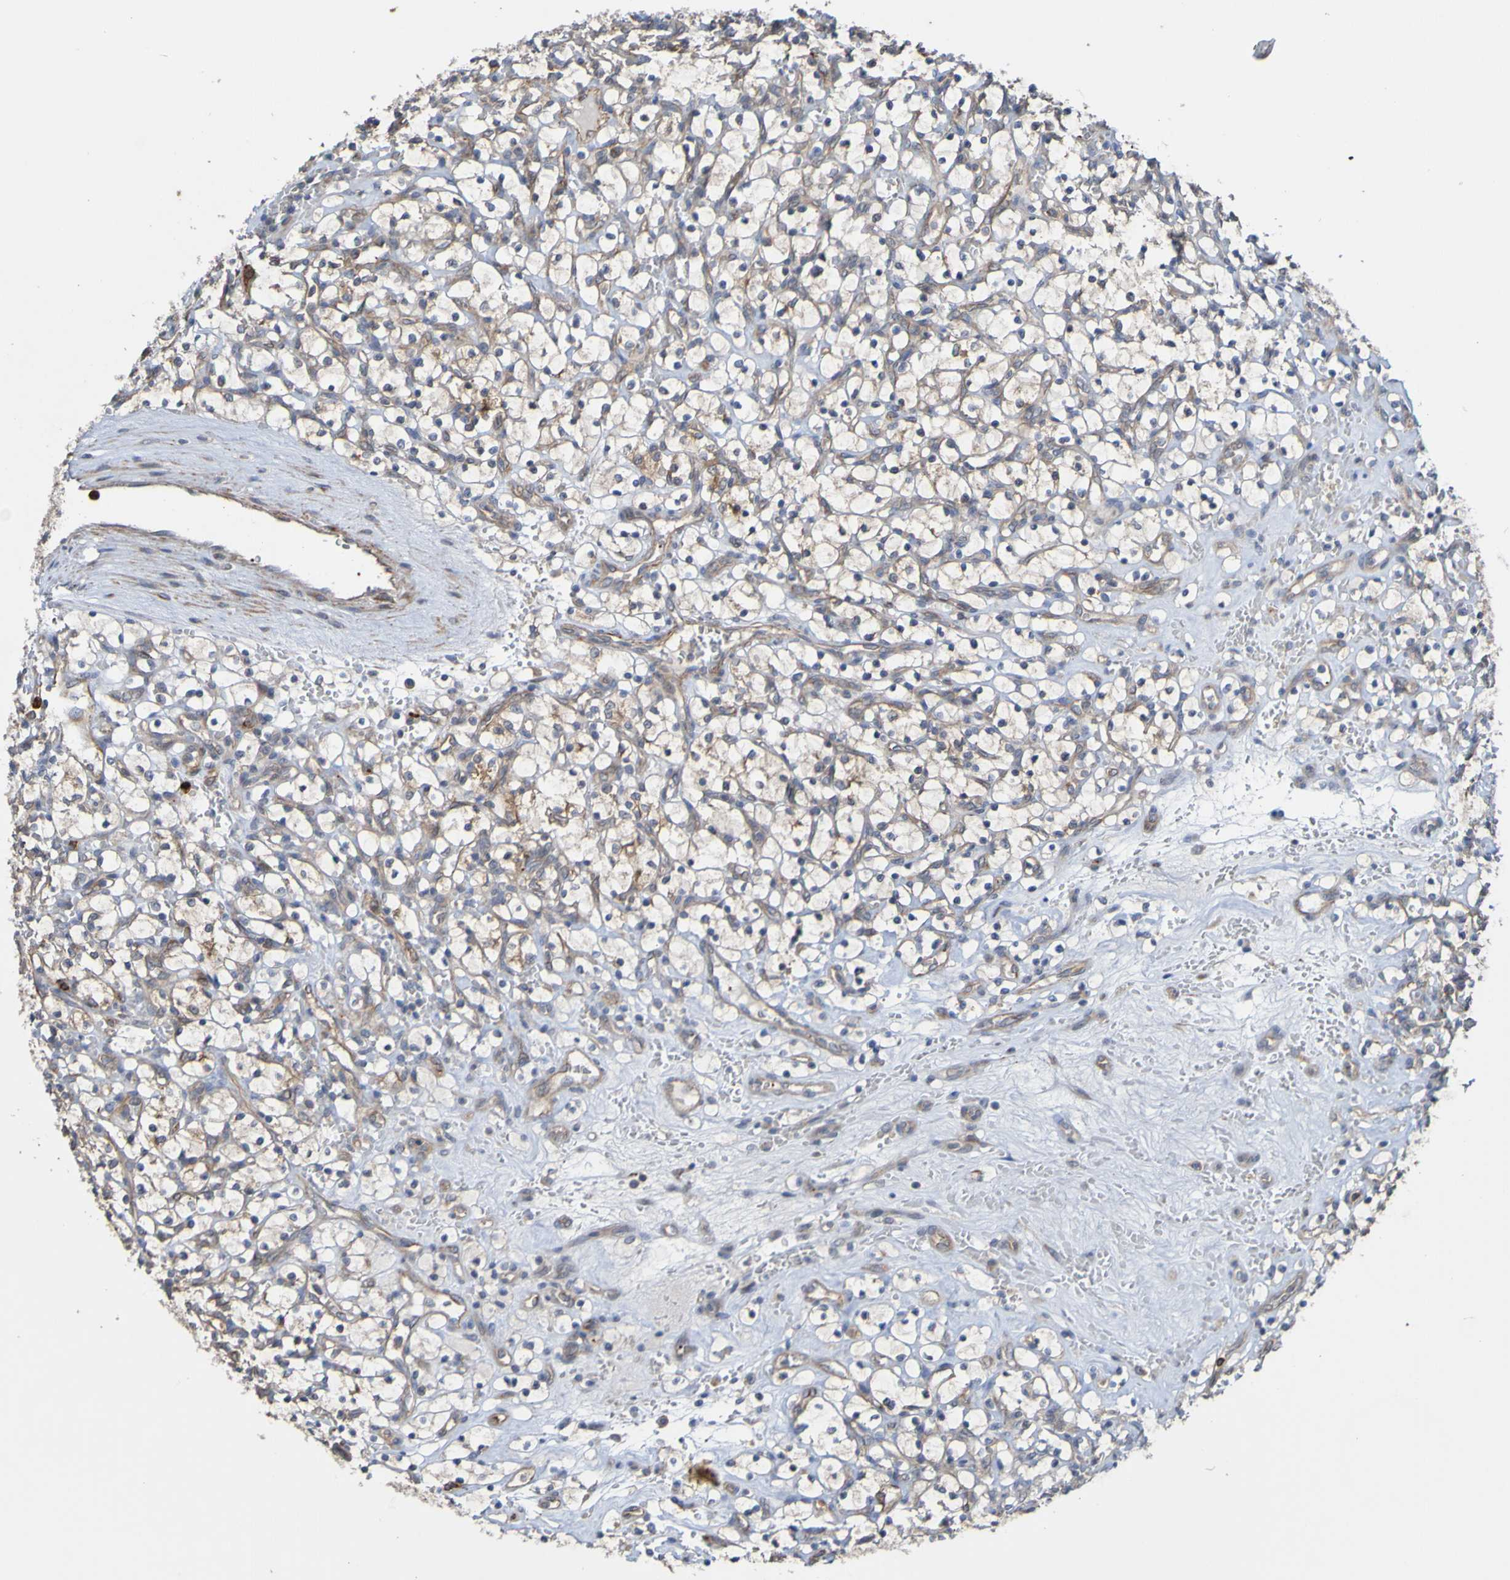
{"staining": {"intensity": "weak", "quantity": "25%-75%", "location": "cytoplasmic/membranous"}, "tissue": "renal cancer", "cell_type": "Tumor cells", "image_type": "cancer", "snomed": [{"axis": "morphology", "description": "Adenocarcinoma, NOS"}, {"axis": "topography", "description": "Kidney"}], "caption": "A brown stain labels weak cytoplasmic/membranous staining of a protein in renal cancer (adenocarcinoma) tumor cells. (Brightfield microscopy of DAB IHC at high magnification).", "gene": "ST8SIA6", "patient": {"sex": "female", "age": 69}}